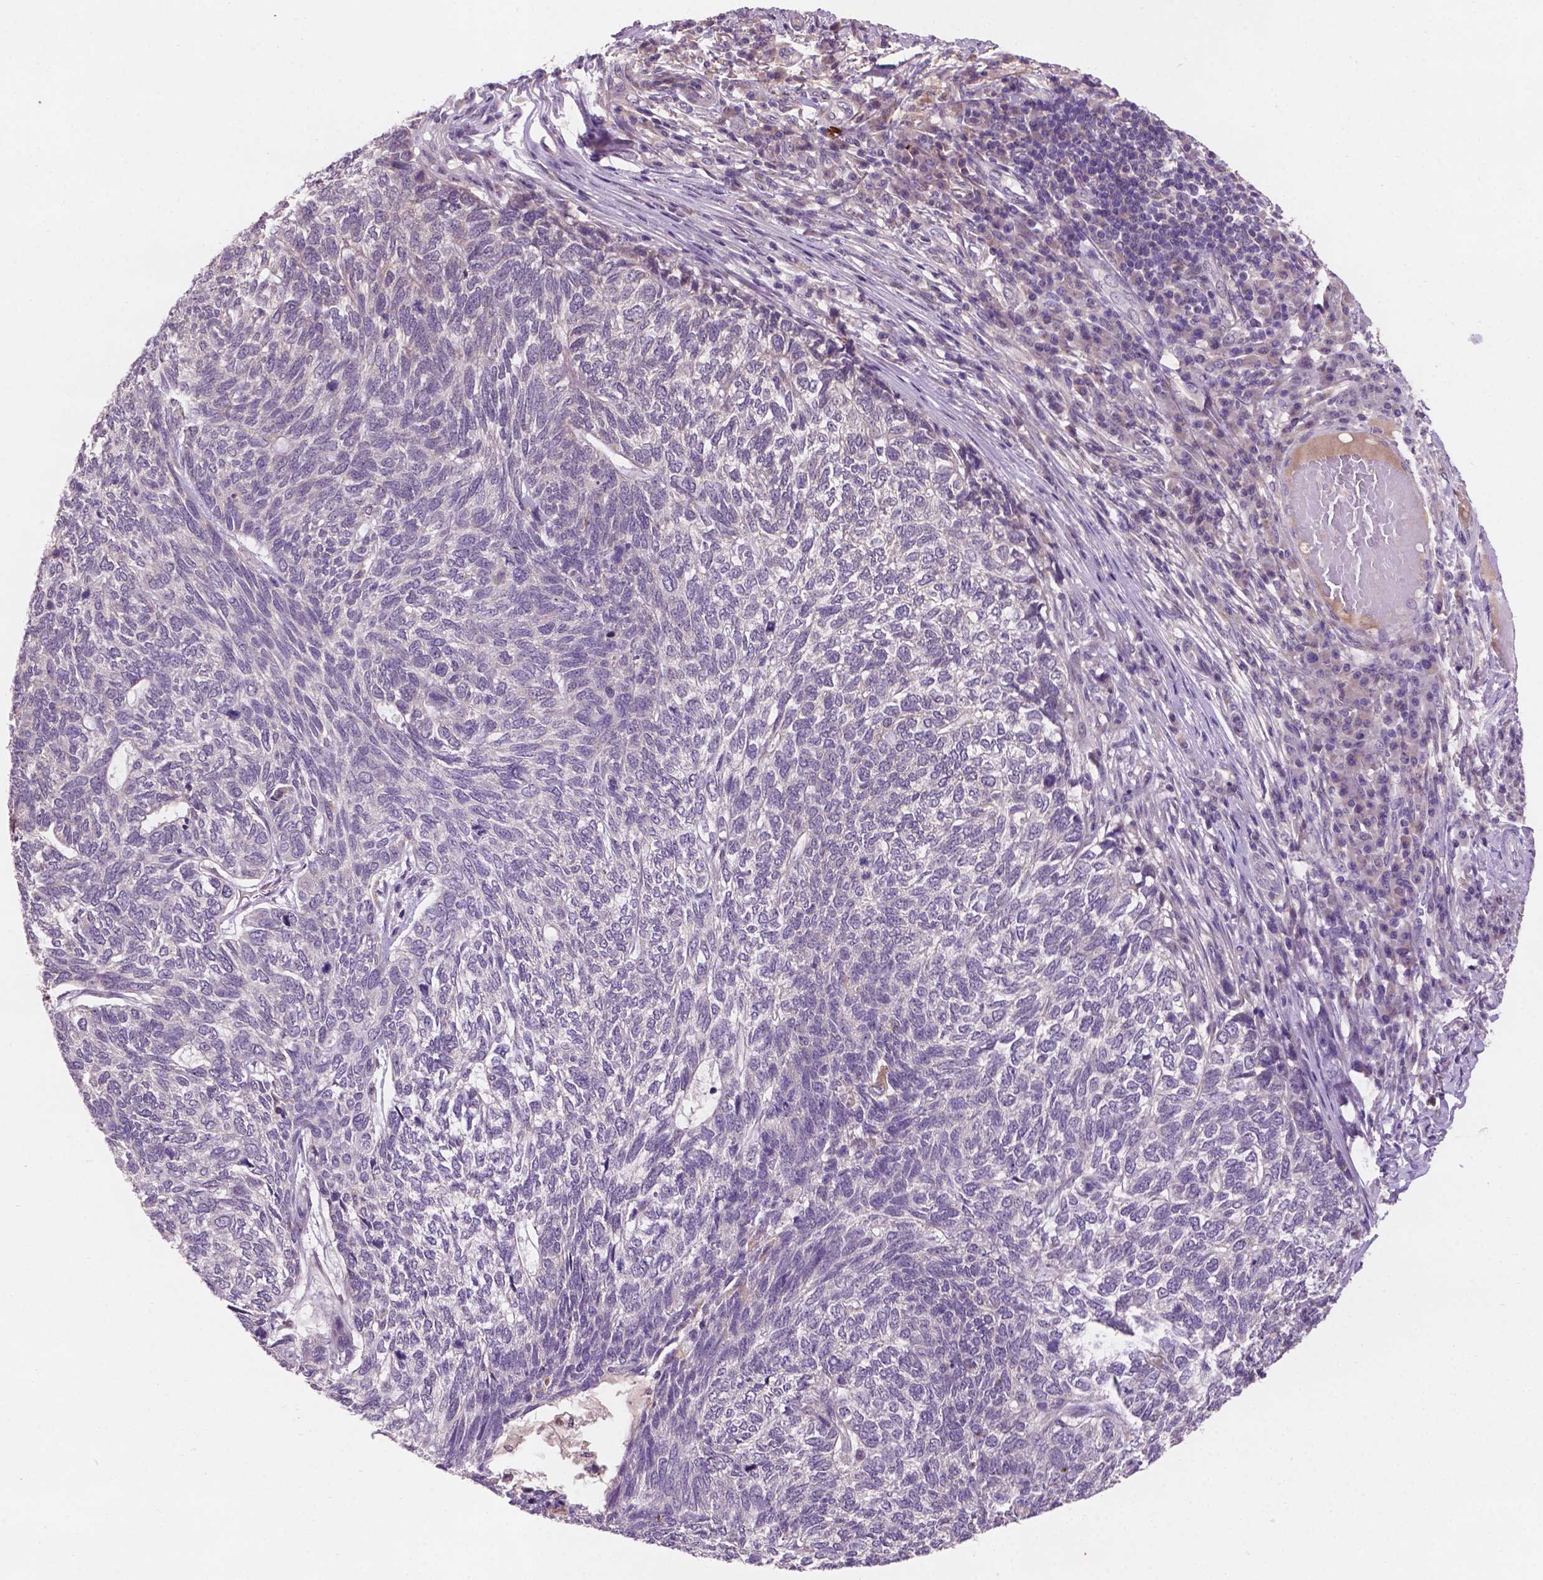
{"staining": {"intensity": "negative", "quantity": "none", "location": "none"}, "tissue": "skin cancer", "cell_type": "Tumor cells", "image_type": "cancer", "snomed": [{"axis": "morphology", "description": "Basal cell carcinoma"}, {"axis": "topography", "description": "Skin"}], "caption": "IHC histopathology image of skin basal cell carcinoma stained for a protein (brown), which demonstrates no expression in tumor cells.", "gene": "GXYLT2", "patient": {"sex": "female", "age": 65}}